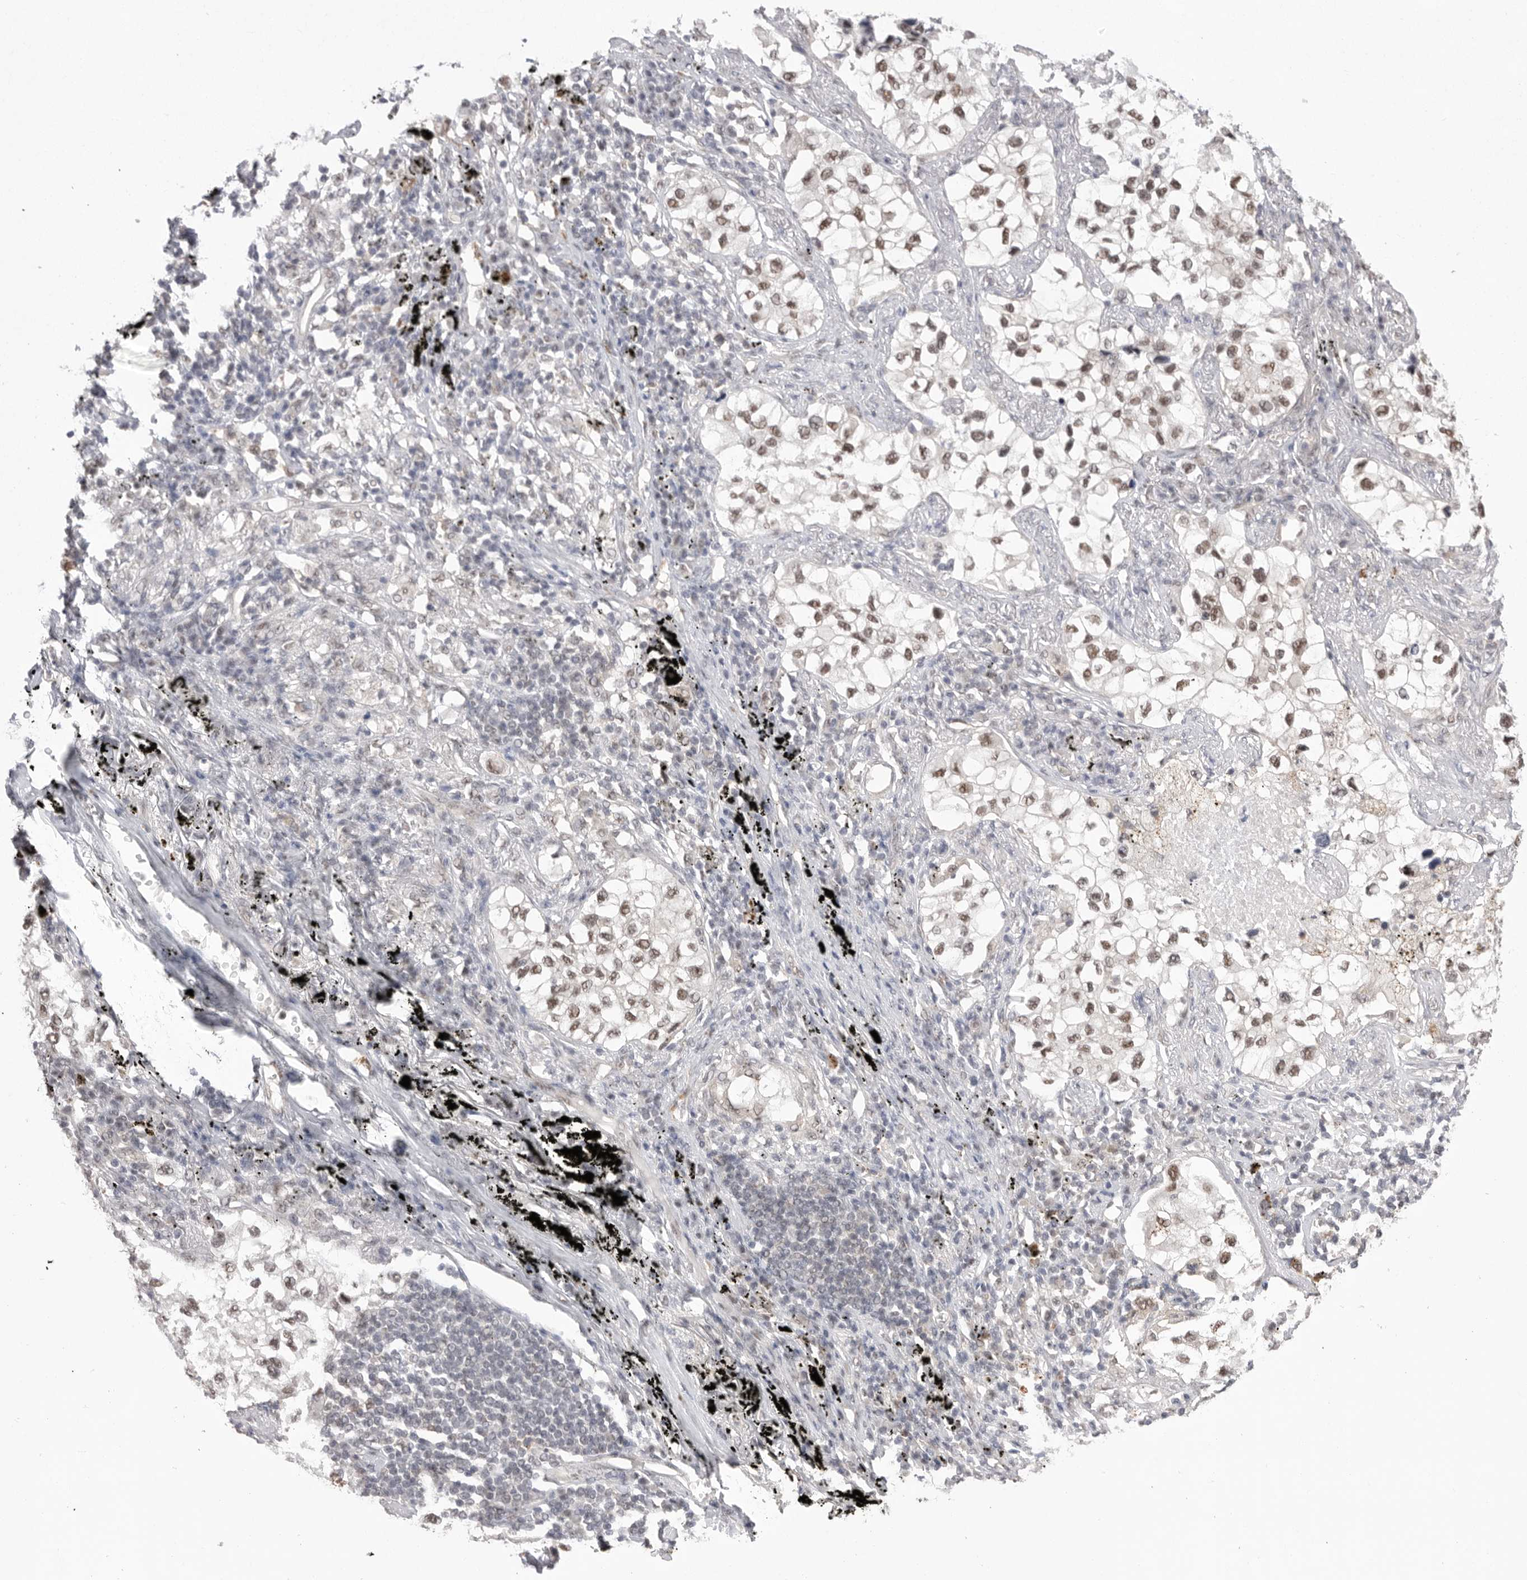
{"staining": {"intensity": "moderate", "quantity": ">75%", "location": "nuclear"}, "tissue": "lung cancer", "cell_type": "Tumor cells", "image_type": "cancer", "snomed": [{"axis": "morphology", "description": "Adenocarcinoma, NOS"}, {"axis": "topography", "description": "Lung"}], "caption": "Lung cancer stained with a brown dye displays moderate nuclear positive positivity in about >75% of tumor cells.", "gene": "BCLAF3", "patient": {"sex": "male", "age": 63}}